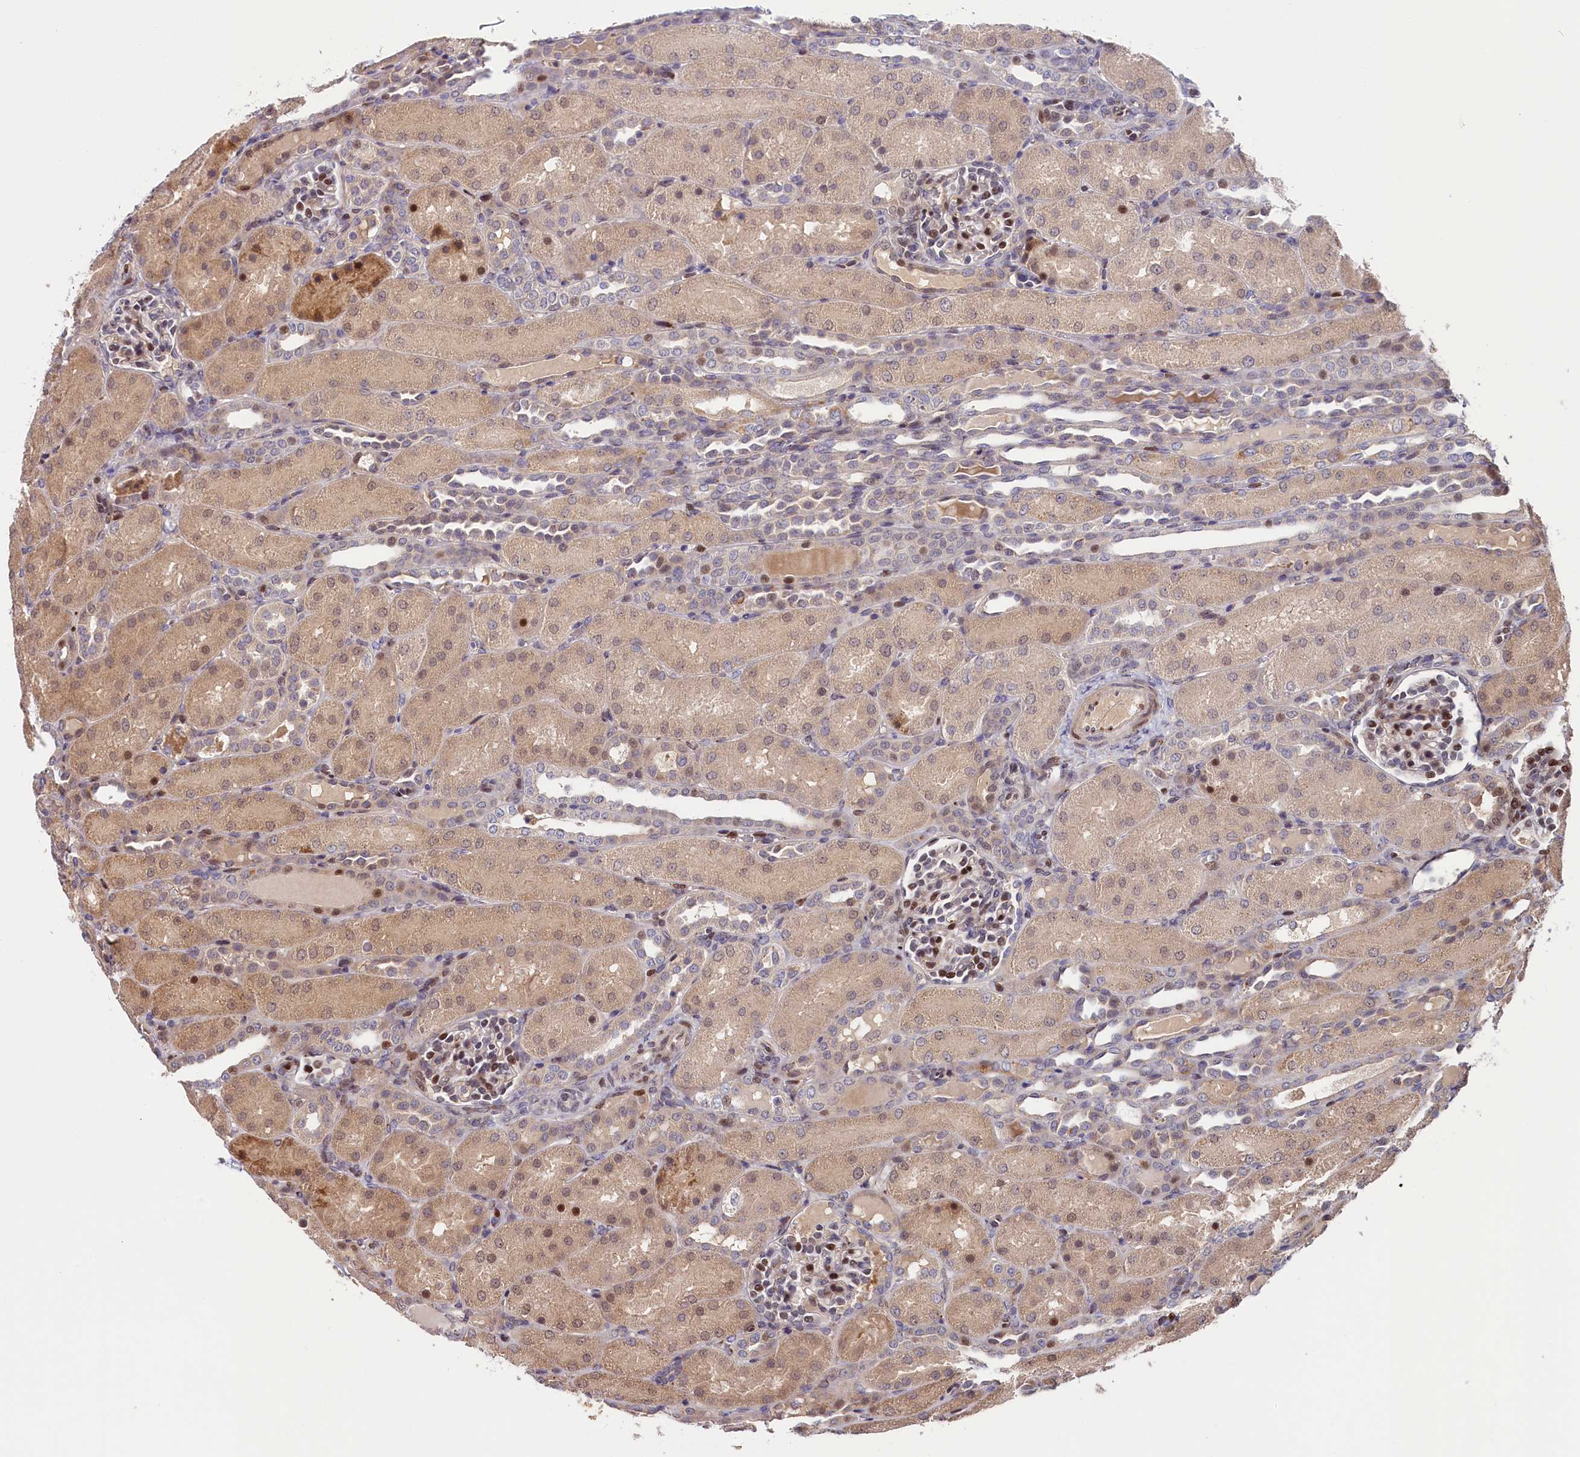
{"staining": {"intensity": "moderate", "quantity": "25%-75%", "location": "nuclear"}, "tissue": "kidney", "cell_type": "Cells in glomeruli", "image_type": "normal", "snomed": [{"axis": "morphology", "description": "Normal tissue, NOS"}, {"axis": "topography", "description": "Kidney"}], "caption": "Kidney stained with a brown dye shows moderate nuclear positive staining in approximately 25%-75% of cells in glomeruli.", "gene": "CHST12", "patient": {"sex": "male", "age": 1}}